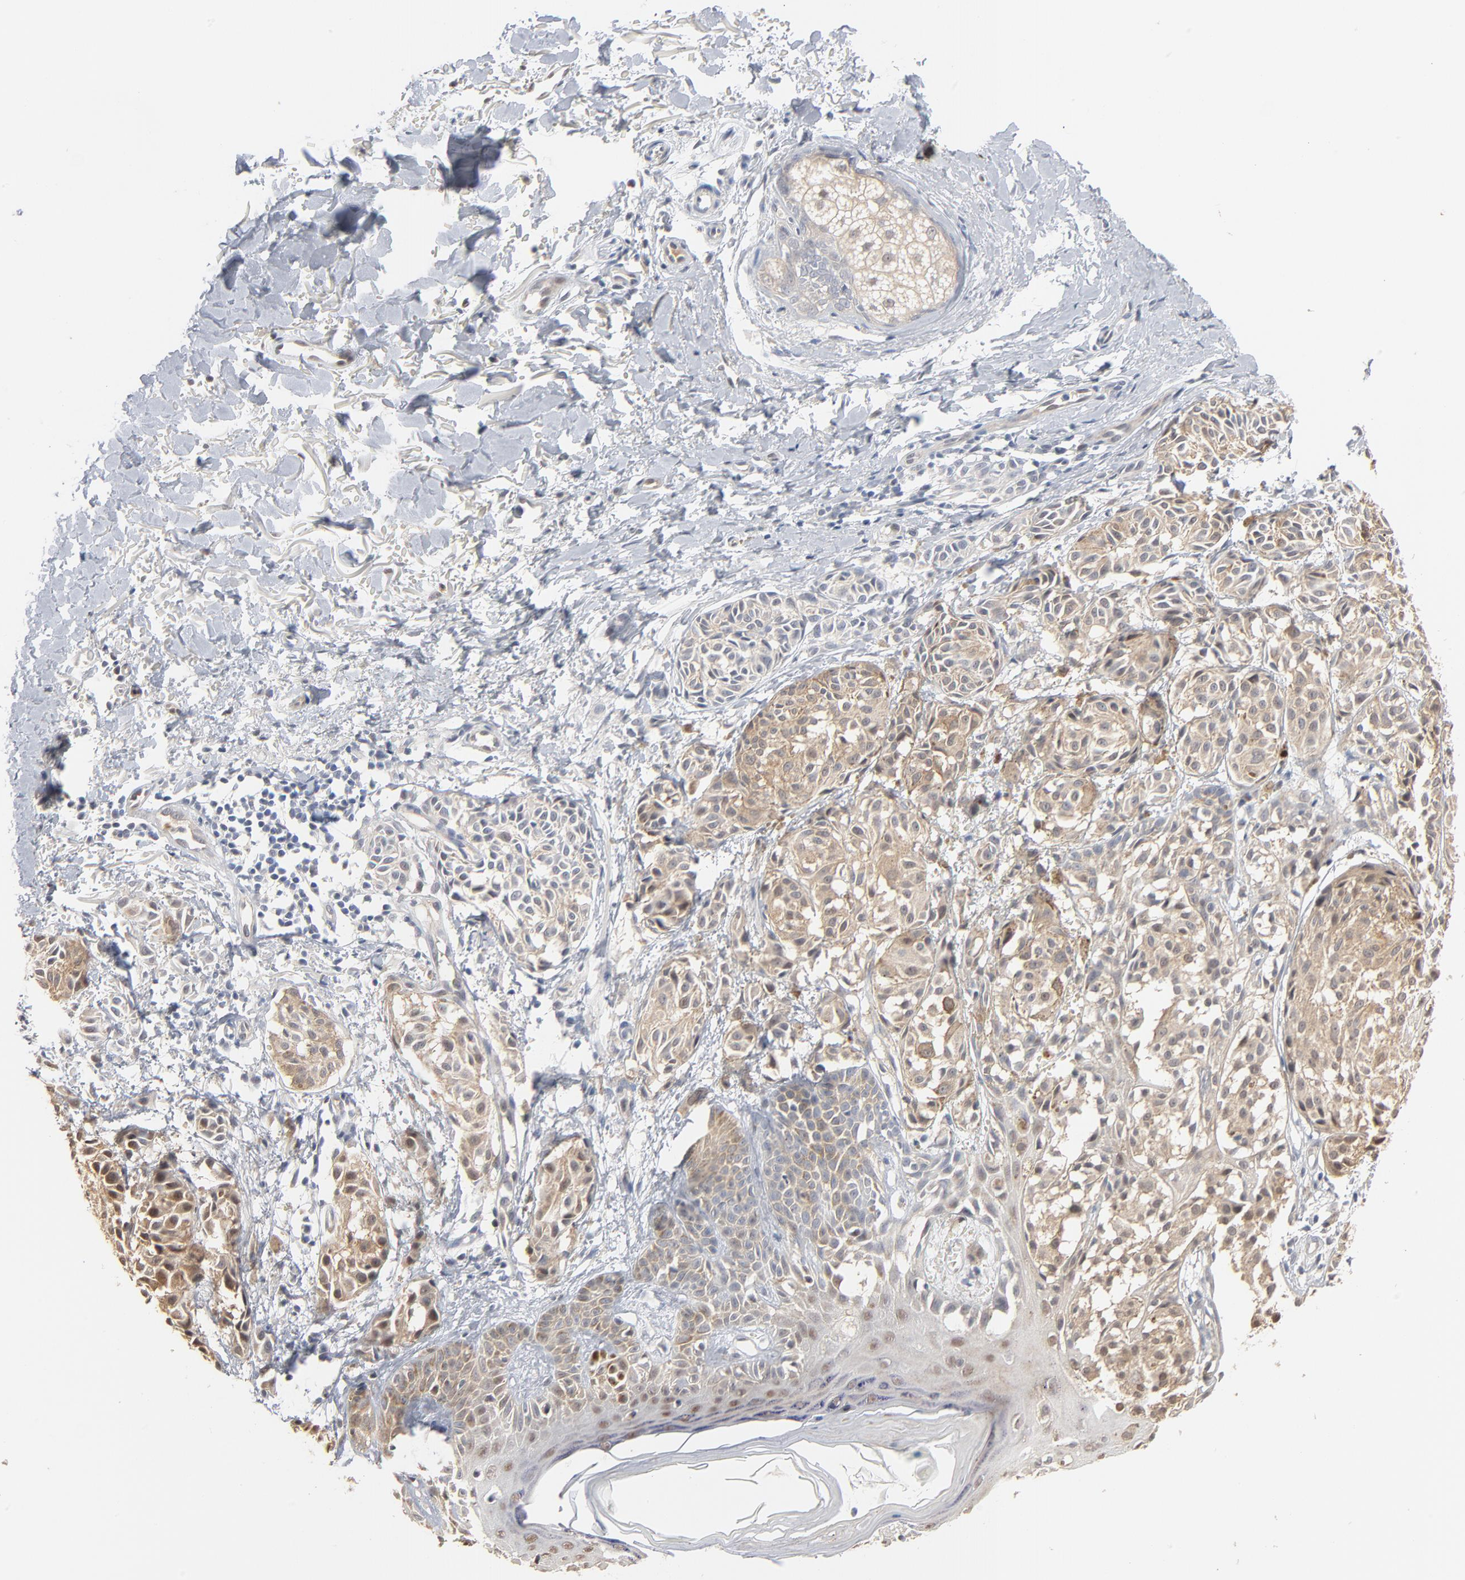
{"staining": {"intensity": "weak", "quantity": ">75%", "location": "cytoplasmic/membranous"}, "tissue": "melanoma", "cell_type": "Tumor cells", "image_type": "cancer", "snomed": [{"axis": "morphology", "description": "Malignant melanoma, NOS"}, {"axis": "topography", "description": "Skin"}], "caption": "An image showing weak cytoplasmic/membranous expression in approximately >75% of tumor cells in melanoma, as visualized by brown immunohistochemical staining.", "gene": "EPCAM", "patient": {"sex": "male", "age": 76}}